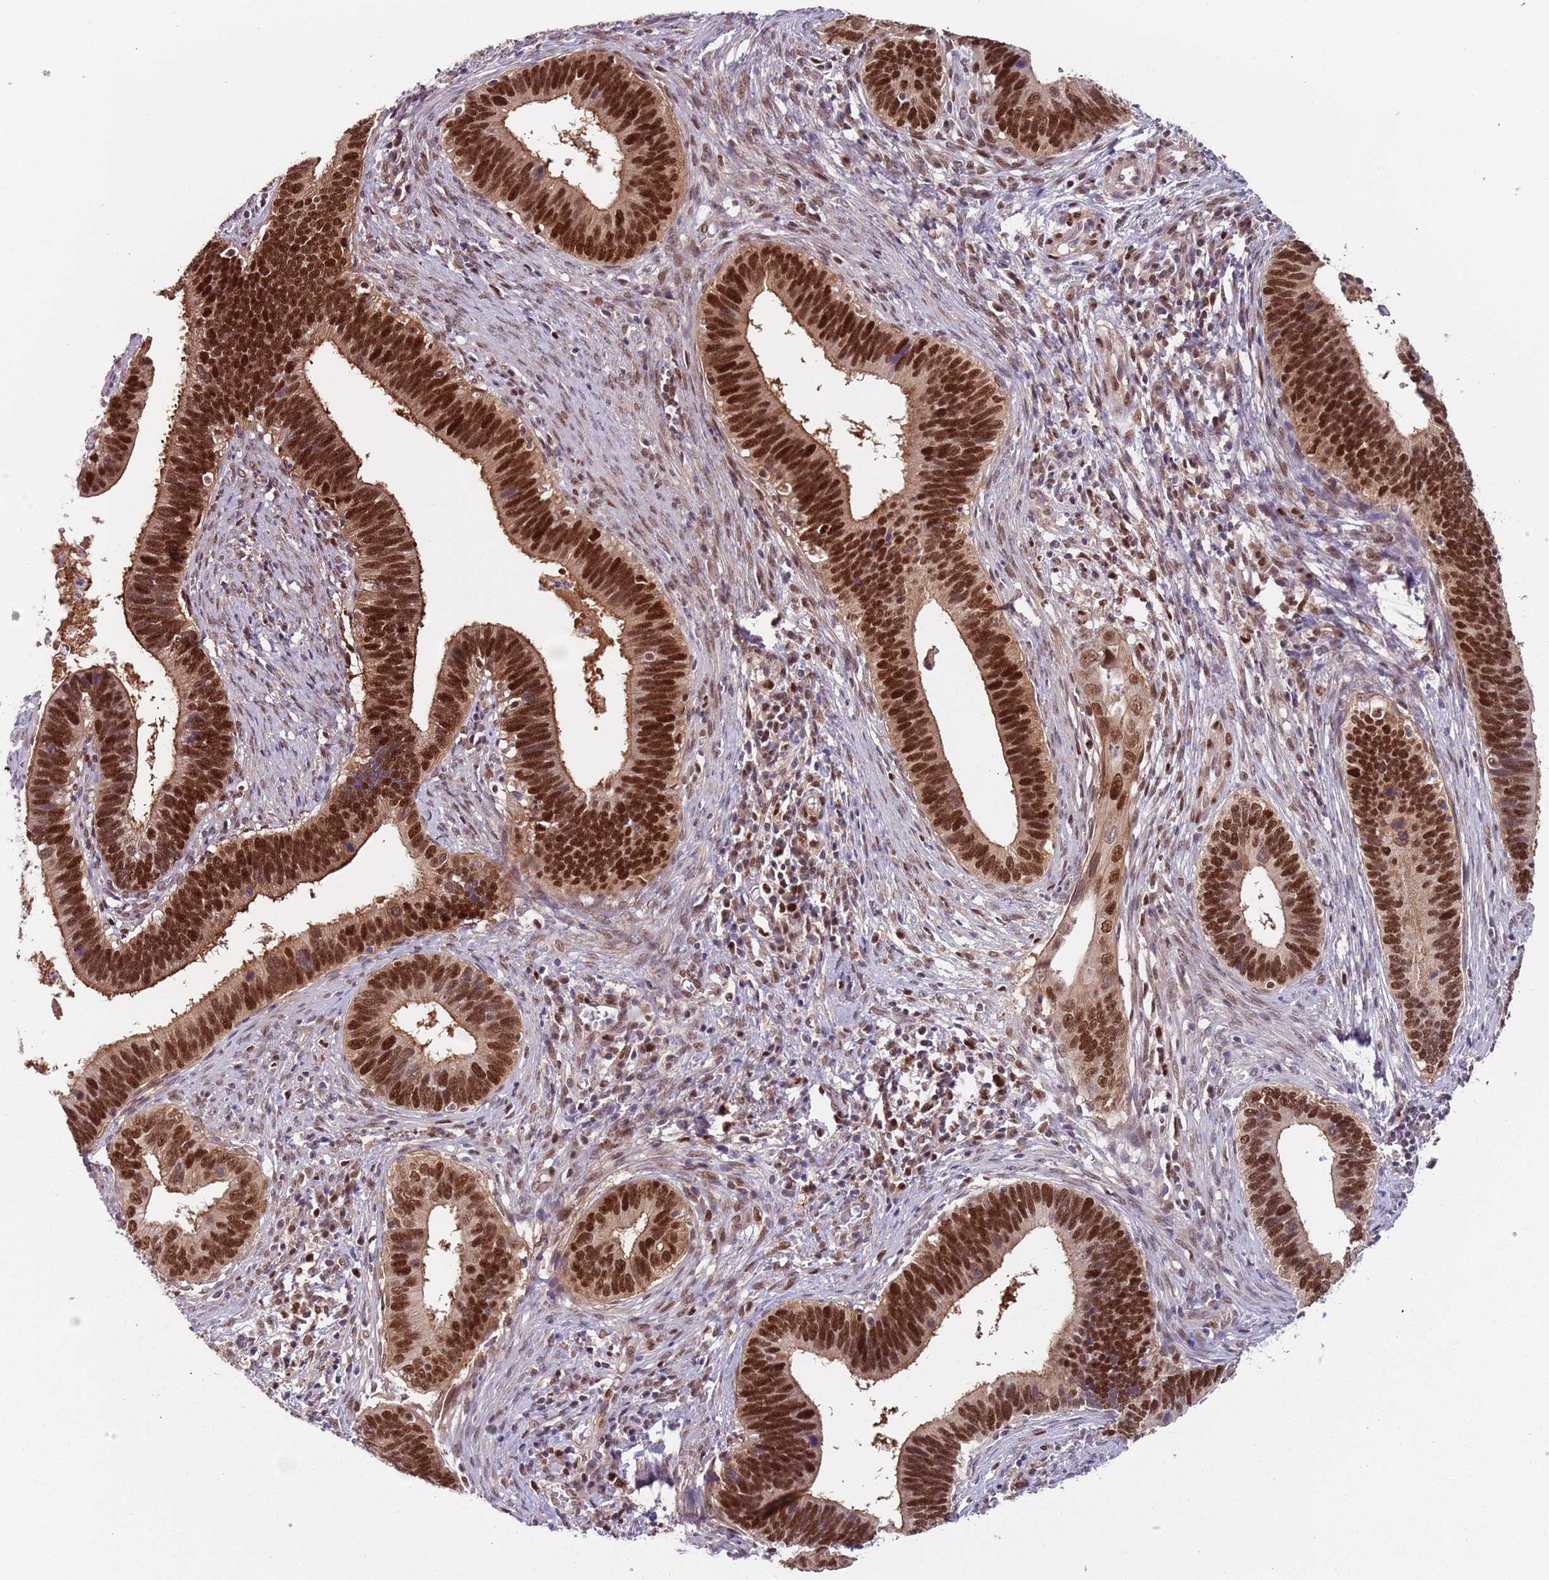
{"staining": {"intensity": "strong", "quantity": ">75%", "location": "nuclear"}, "tissue": "cervical cancer", "cell_type": "Tumor cells", "image_type": "cancer", "snomed": [{"axis": "morphology", "description": "Adenocarcinoma, NOS"}, {"axis": "topography", "description": "Cervix"}], "caption": "Cervical adenocarcinoma stained with a protein marker shows strong staining in tumor cells.", "gene": "RMND5B", "patient": {"sex": "female", "age": 42}}